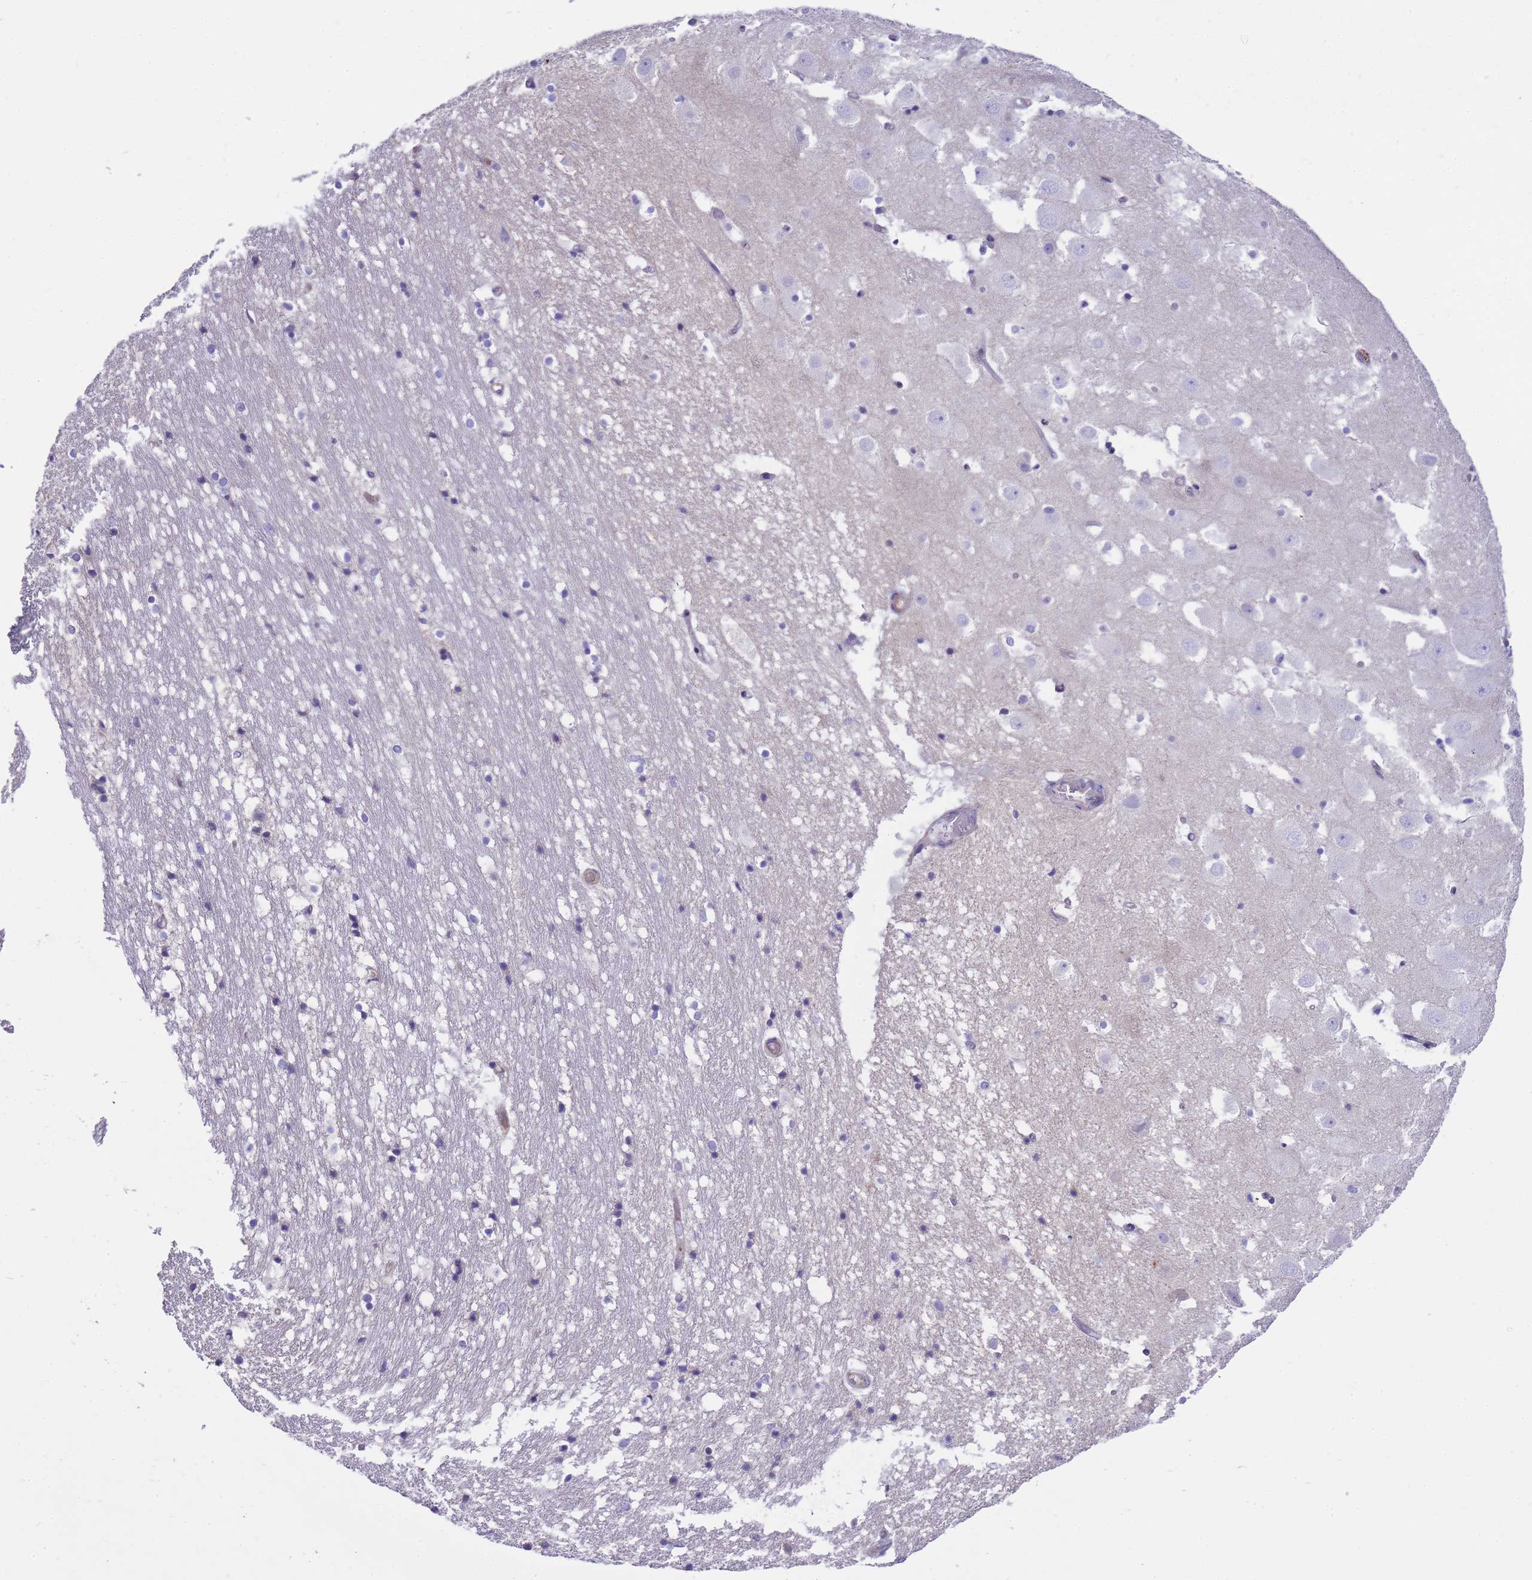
{"staining": {"intensity": "negative", "quantity": "none", "location": "none"}, "tissue": "hippocampus", "cell_type": "Glial cells", "image_type": "normal", "snomed": [{"axis": "morphology", "description": "Normal tissue, NOS"}, {"axis": "topography", "description": "Hippocampus"}], "caption": "Immunohistochemical staining of unremarkable human hippocampus exhibits no significant staining in glial cells.", "gene": "RIPPLY2", "patient": {"sex": "female", "age": 52}}